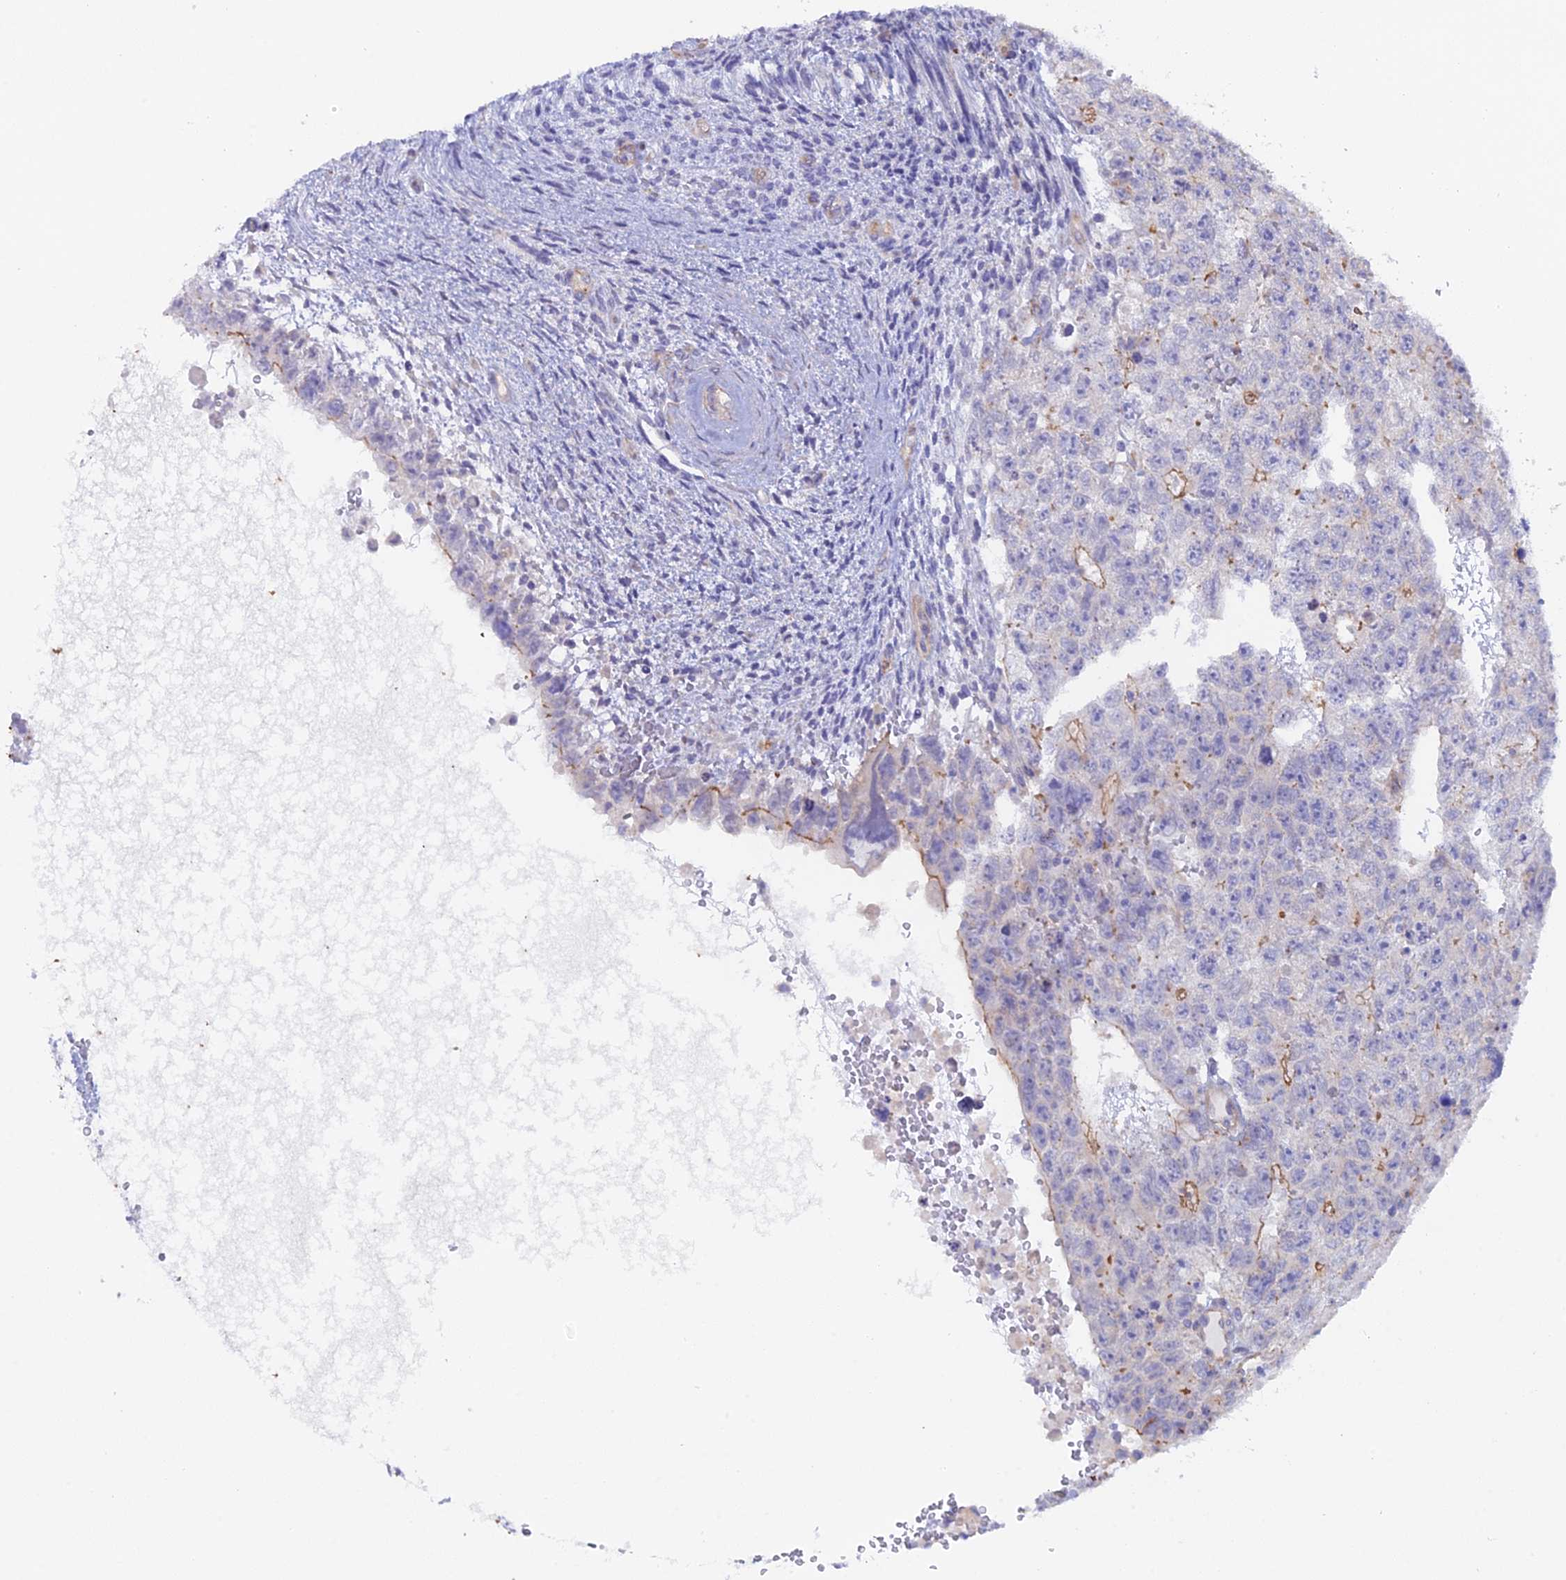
{"staining": {"intensity": "moderate", "quantity": "<25%", "location": "cytoplasmic/membranous"}, "tissue": "testis cancer", "cell_type": "Tumor cells", "image_type": "cancer", "snomed": [{"axis": "morphology", "description": "Carcinoma, Embryonal, NOS"}, {"axis": "topography", "description": "Testis"}], "caption": "The image displays immunohistochemical staining of testis cancer (embryonal carcinoma). There is moderate cytoplasmic/membranous staining is seen in approximately <25% of tumor cells.", "gene": "FZR1", "patient": {"sex": "male", "age": 26}}